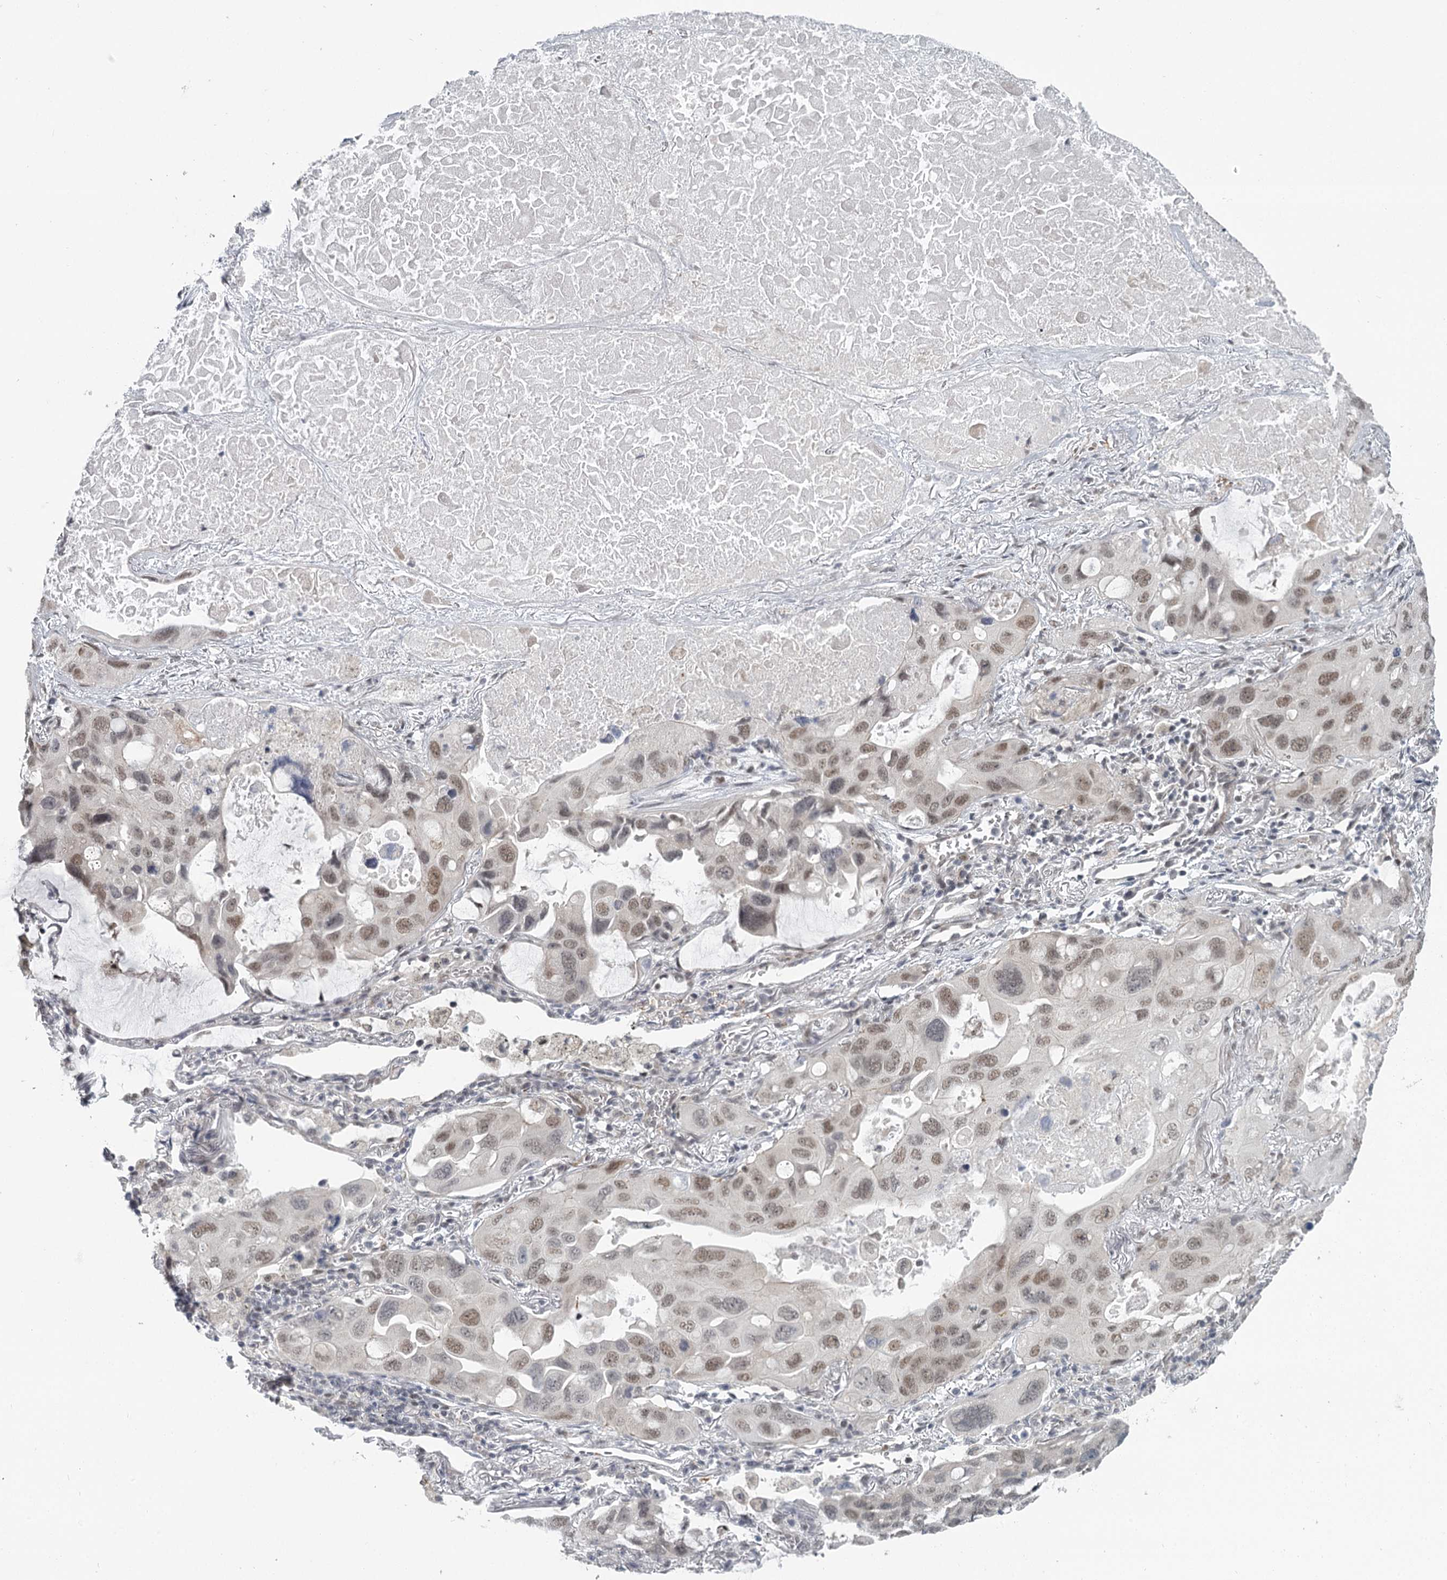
{"staining": {"intensity": "moderate", "quantity": ">75%", "location": "nuclear"}, "tissue": "lung cancer", "cell_type": "Tumor cells", "image_type": "cancer", "snomed": [{"axis": "morphology", "description": "Squamous cell carcinoma, NOS"}, {"axis": "topography", "description": "Lung"}], "caption": "Human lung cancer stained with a protein marker displays moderate staining in tumor cells.", "gene": "FAM13C", "patient": {"sex": "female", "age": 73}}